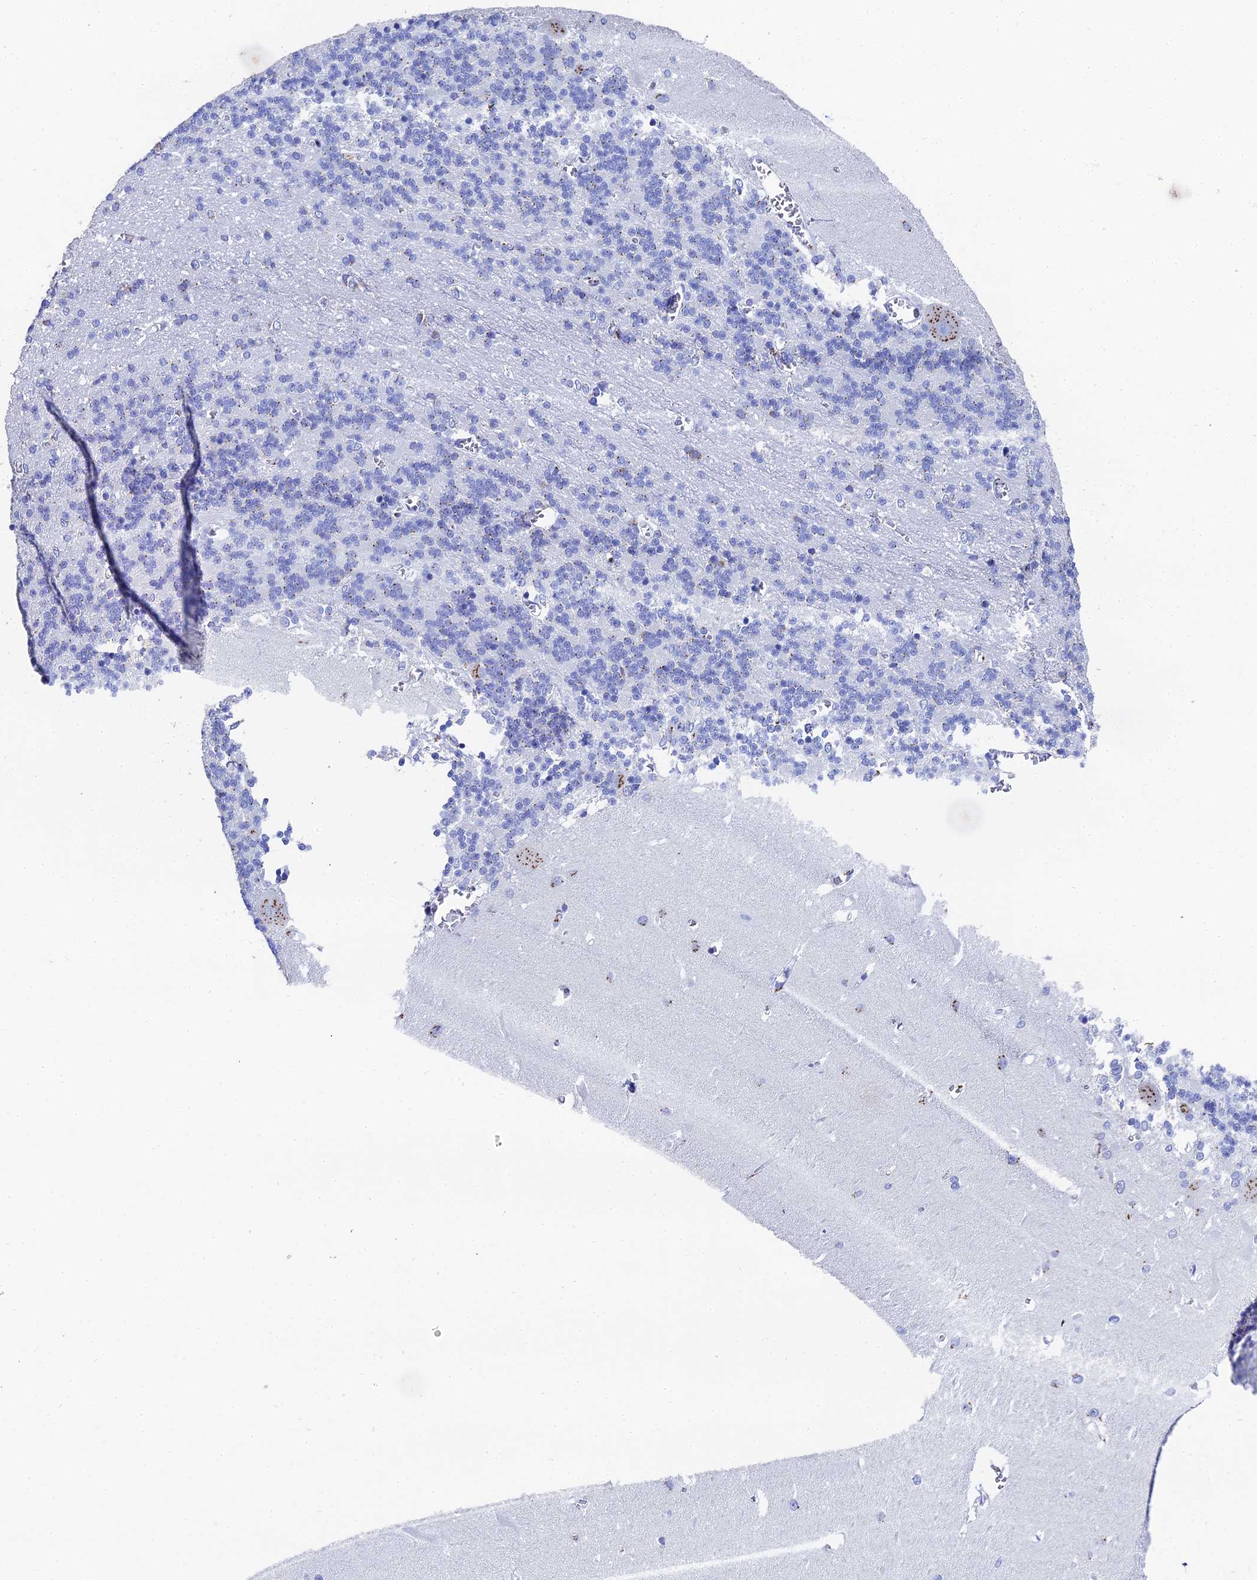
{"staining": {"intensity": "weak", "quantity": "25%-75%", "location": "cytoplasmic/membranous"}, "tissue": "cerebellum", "cell_type": "Cells in granular layer", "image_type": "normal", "snomed": [{"axis": "morphology", "description": "Normal tissue, NOS"}, {"axis": "topography", "description": "Cerebellum"}], "caption": "Cerebellum stained with a brown dye displays weak cytoplasmic/membranous positive expression in approximately 25%-75% of cells in granular layer.", "gene": "ENSG00000268674", "patient": {"sex": "male", "age": 37}}